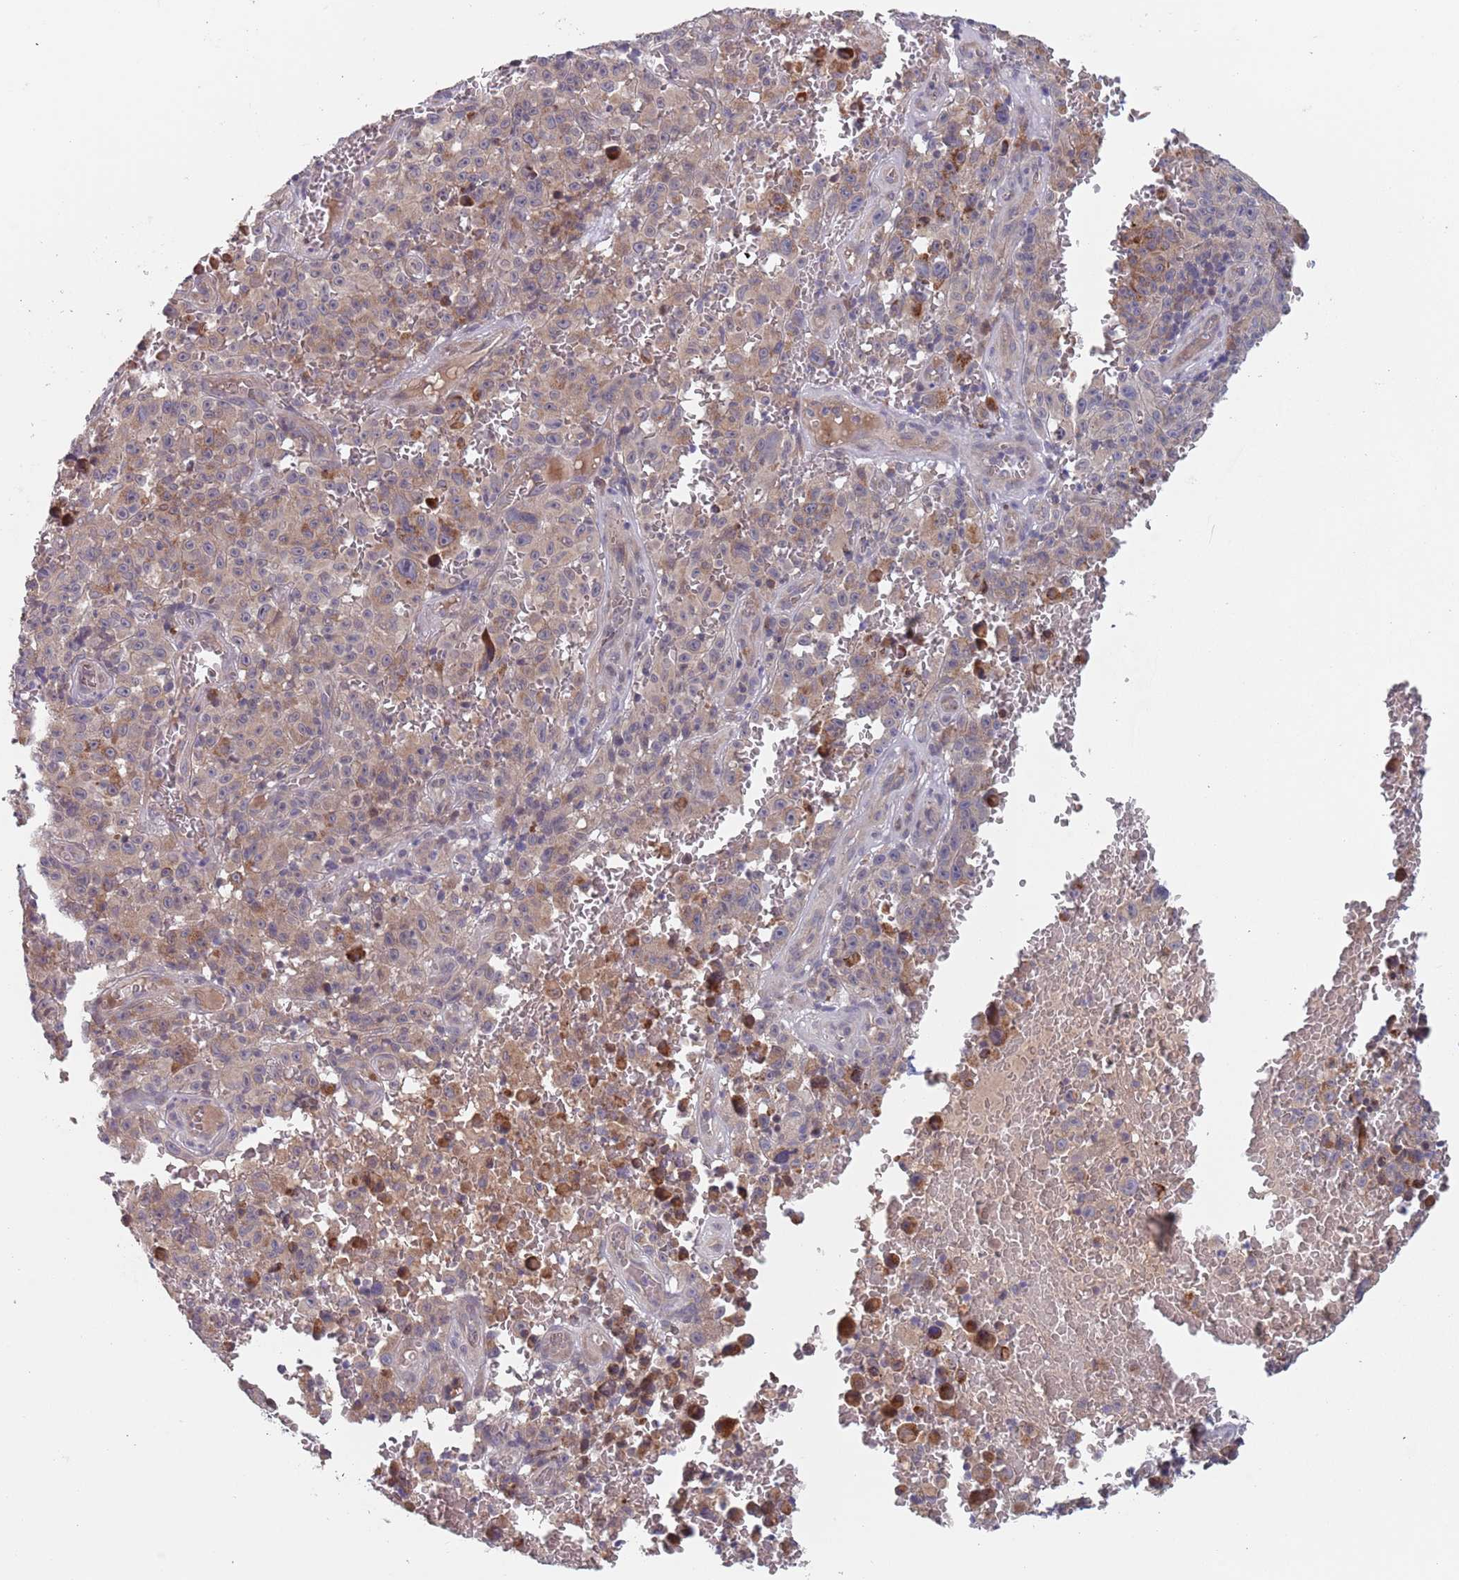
{"staining": {"intensity": "weak", "quantity": "25%-75%", "location": "cytoplasmic/membranous"}, "tissue": "melanoma", "cell_type": "Tumor cells", "image_type": "cancer", "snomed": [{"axis": "morphology", "description": "Malignant melanoma, NOS"}, {"axis": "topography", "description": "Skin"}], "caption": "Immunohistochemistry (IHC) staining of malignant melanoma, which exhibits low levels of weak cytoplasmic/membranous positivity in approximately 25%-75% of tumor cells indicating weak cytoplasmic/membranous protein expression. The staining was performed using DAB (brown) for protein detection and nuclei were counterstained in hematoxylin (blue).", "gene": "ZNF140", "patient": {"sex": "female", "age": 82}}